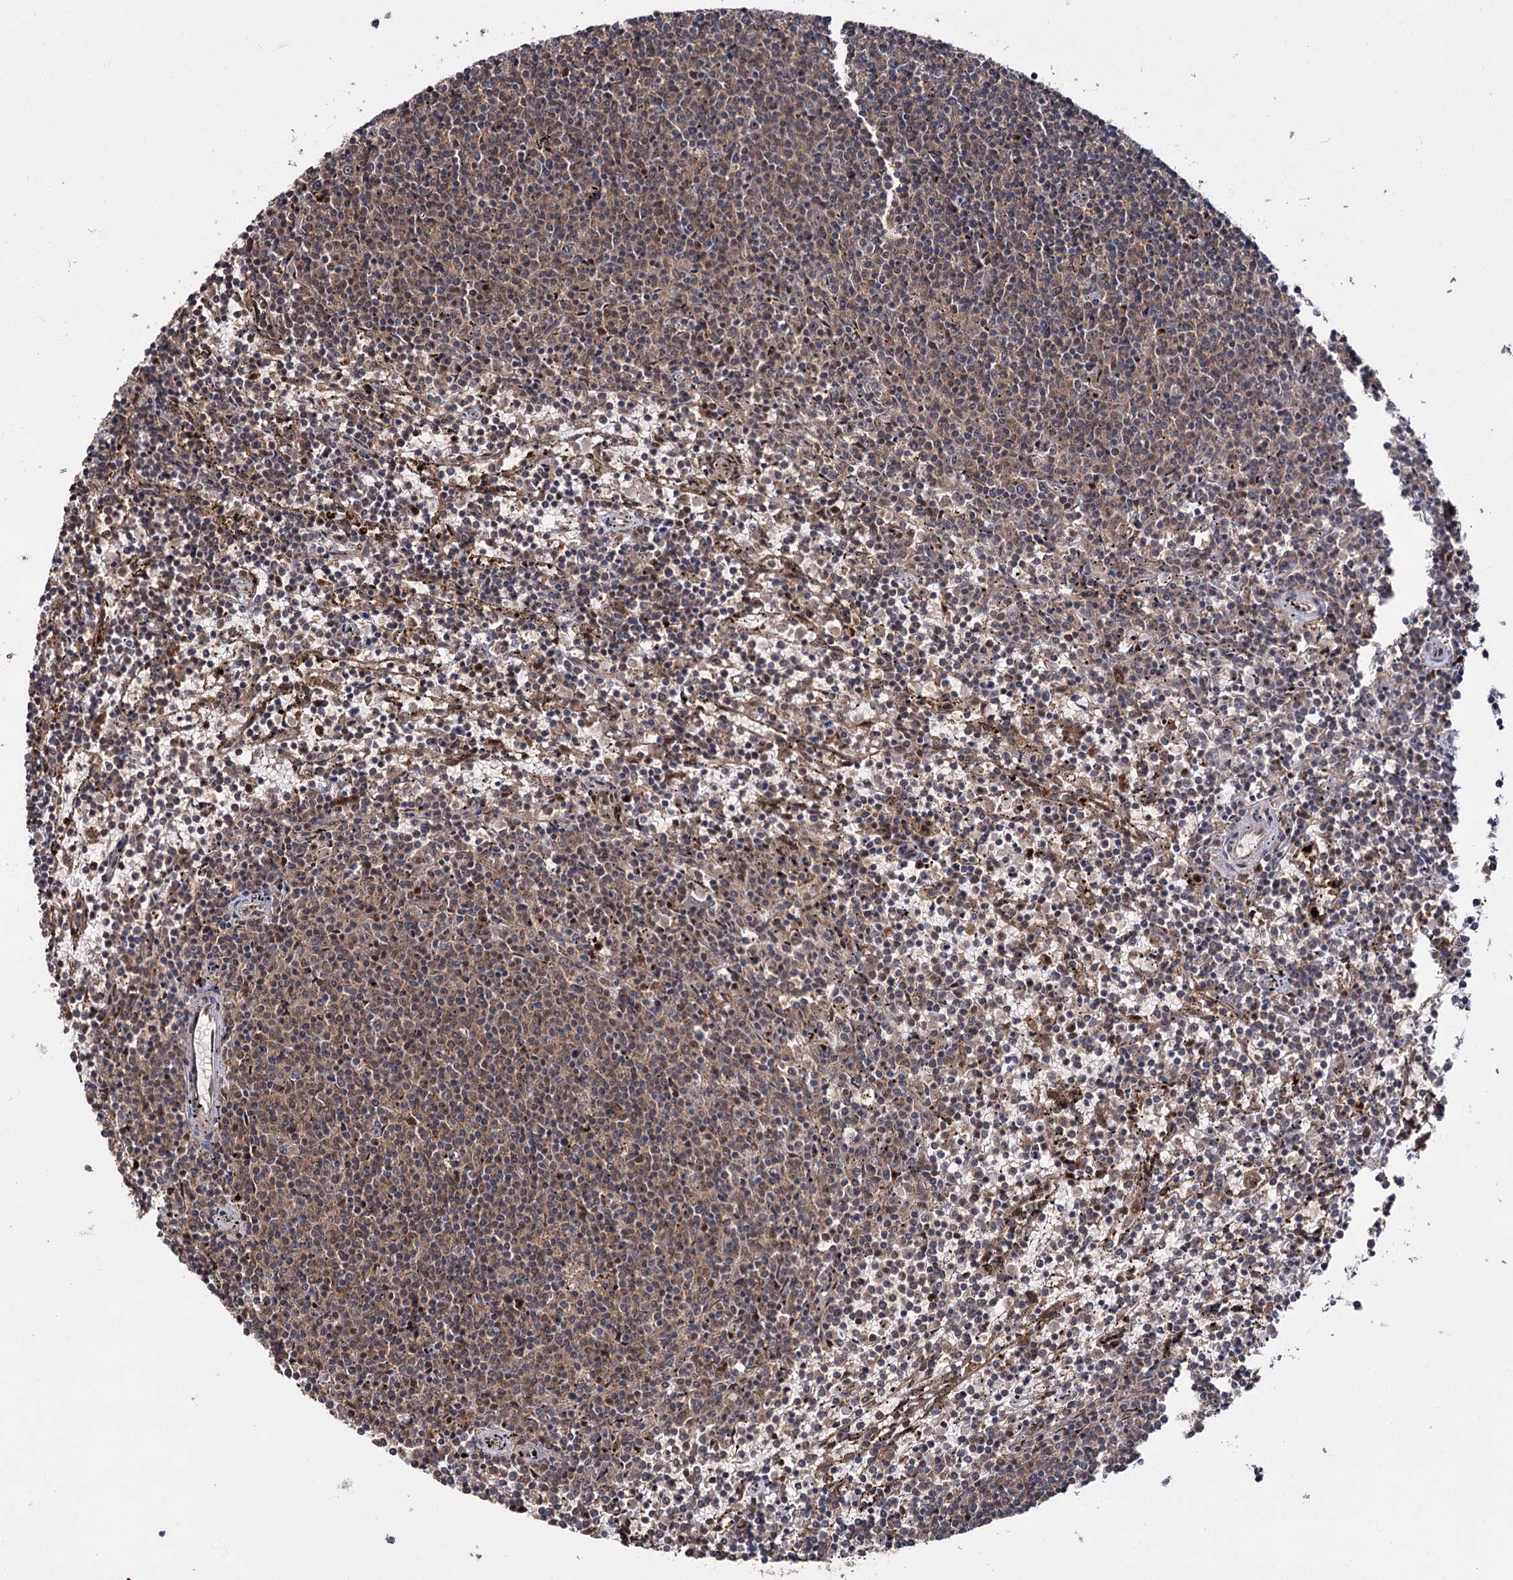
{"staining": {"intensity": "weak", "quantity": "25%-75%", "location": "cytoplasmic/membranous"}, "tissue": "lymphoma", "cell_type": "Tumor cells", "image_type": "cancer", "snomed": [{"axis": "morphology", "description": "Malignant lymphoma, non-Hodgkin's type, Low grade"}, {"axis": "topography", "description": "Spleen"}], "caption": "A high-resolution image shows immunohistochemistry (IHC) staining of lymphoma, which reveals weak cytoplasmic/membranous staining in approximately 25%-75% of tumor cells.", "gene": "MKNK2", "patient": {"sex": "female", "age": 50}}